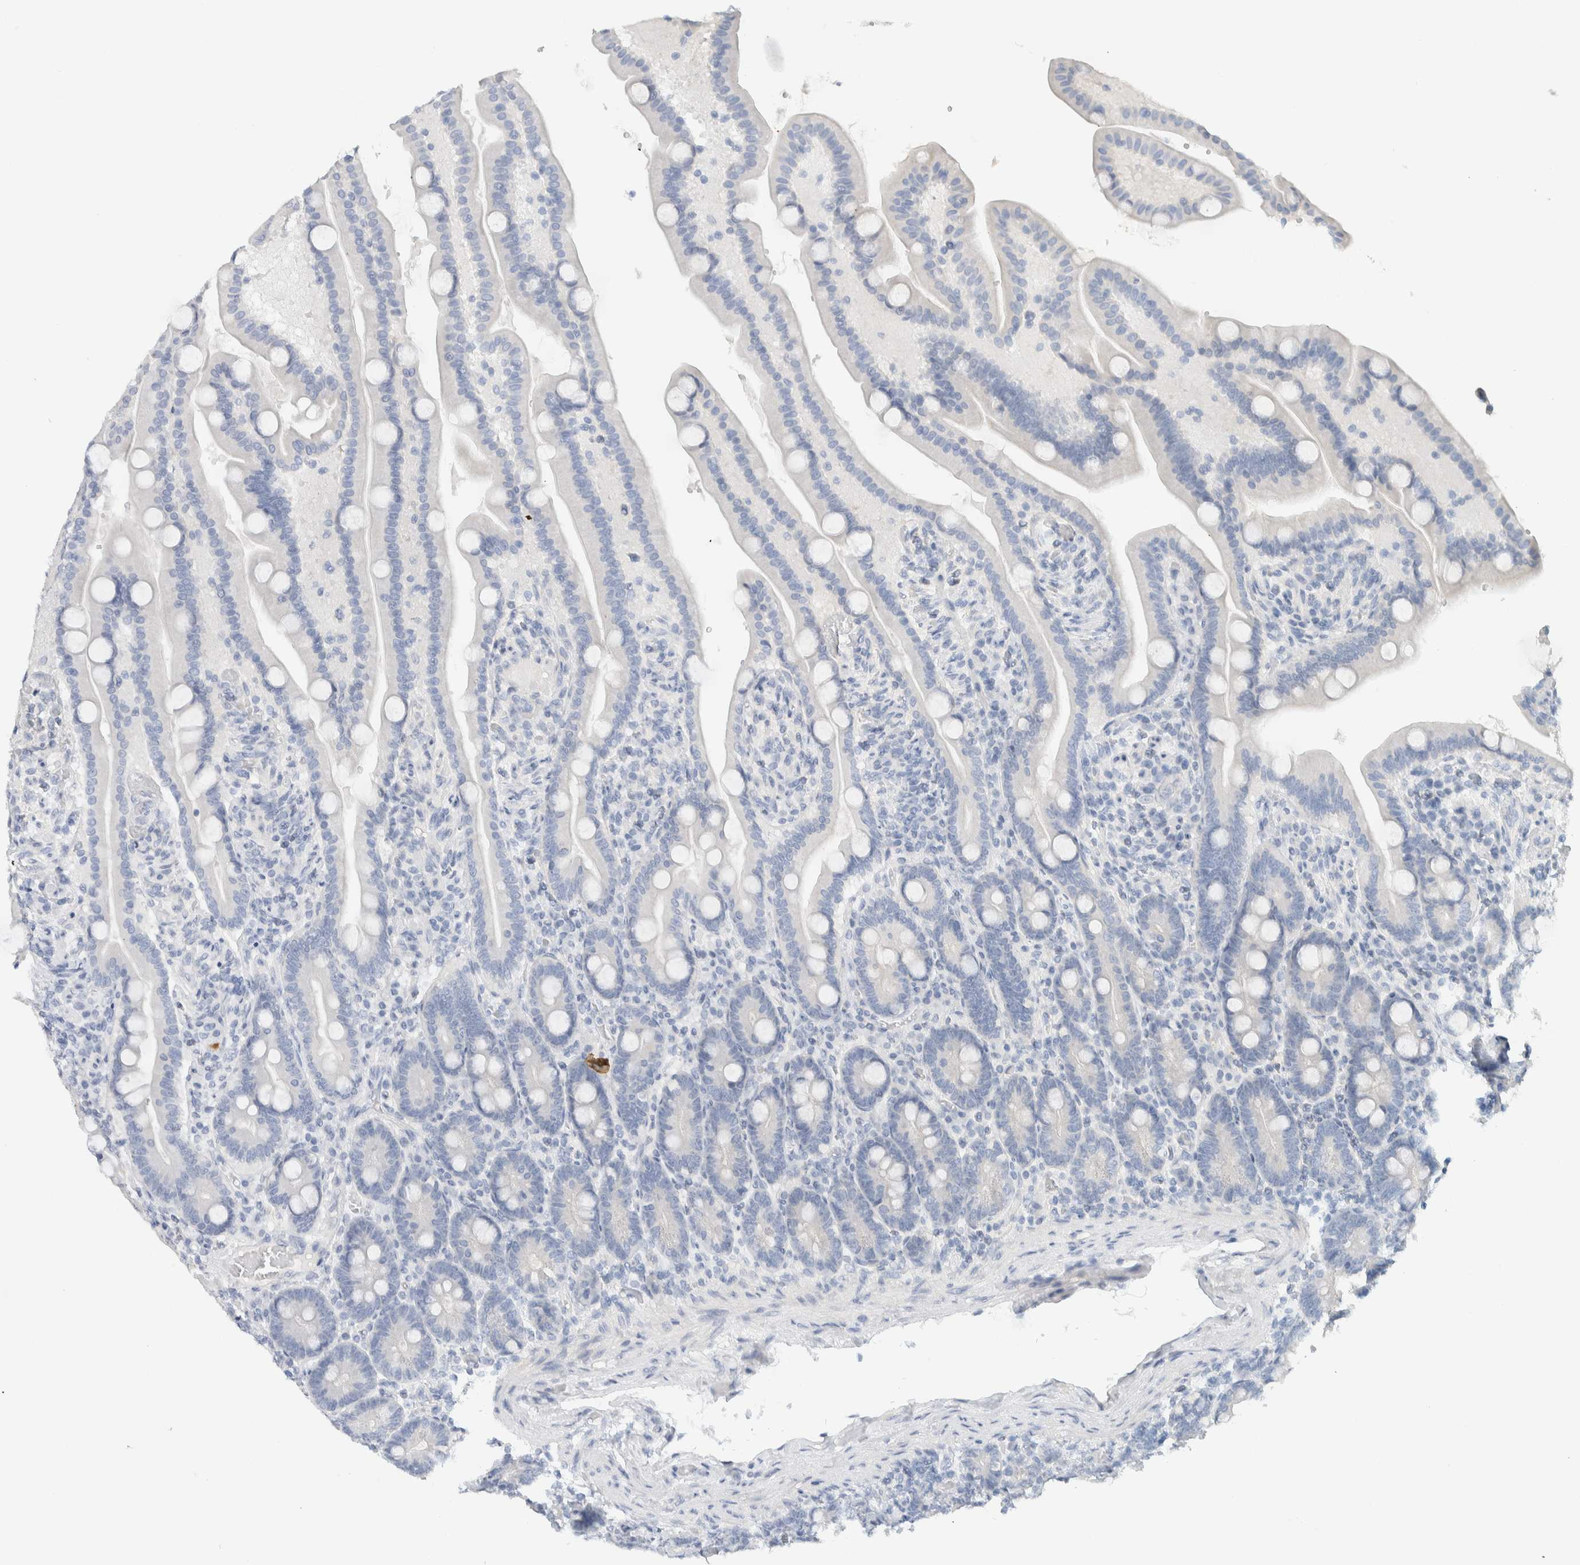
{"staining": {"intensity": "negative", "quantity": "none", "location": "none"}, "tissue": "duodenum", "cell_type": "Glandular cells", "image_type": "normal", "snomed": [{"axis": "morphology", "description": "Normal tissue, NOS"}, {"axis": "topography", "description": "Duodenum"}], "caption": "Image shows no significant protein staining in glandular cells of benign duodenum.", "gene": "ALOX12B", "patient": {"sex": "male", "age": 54}}